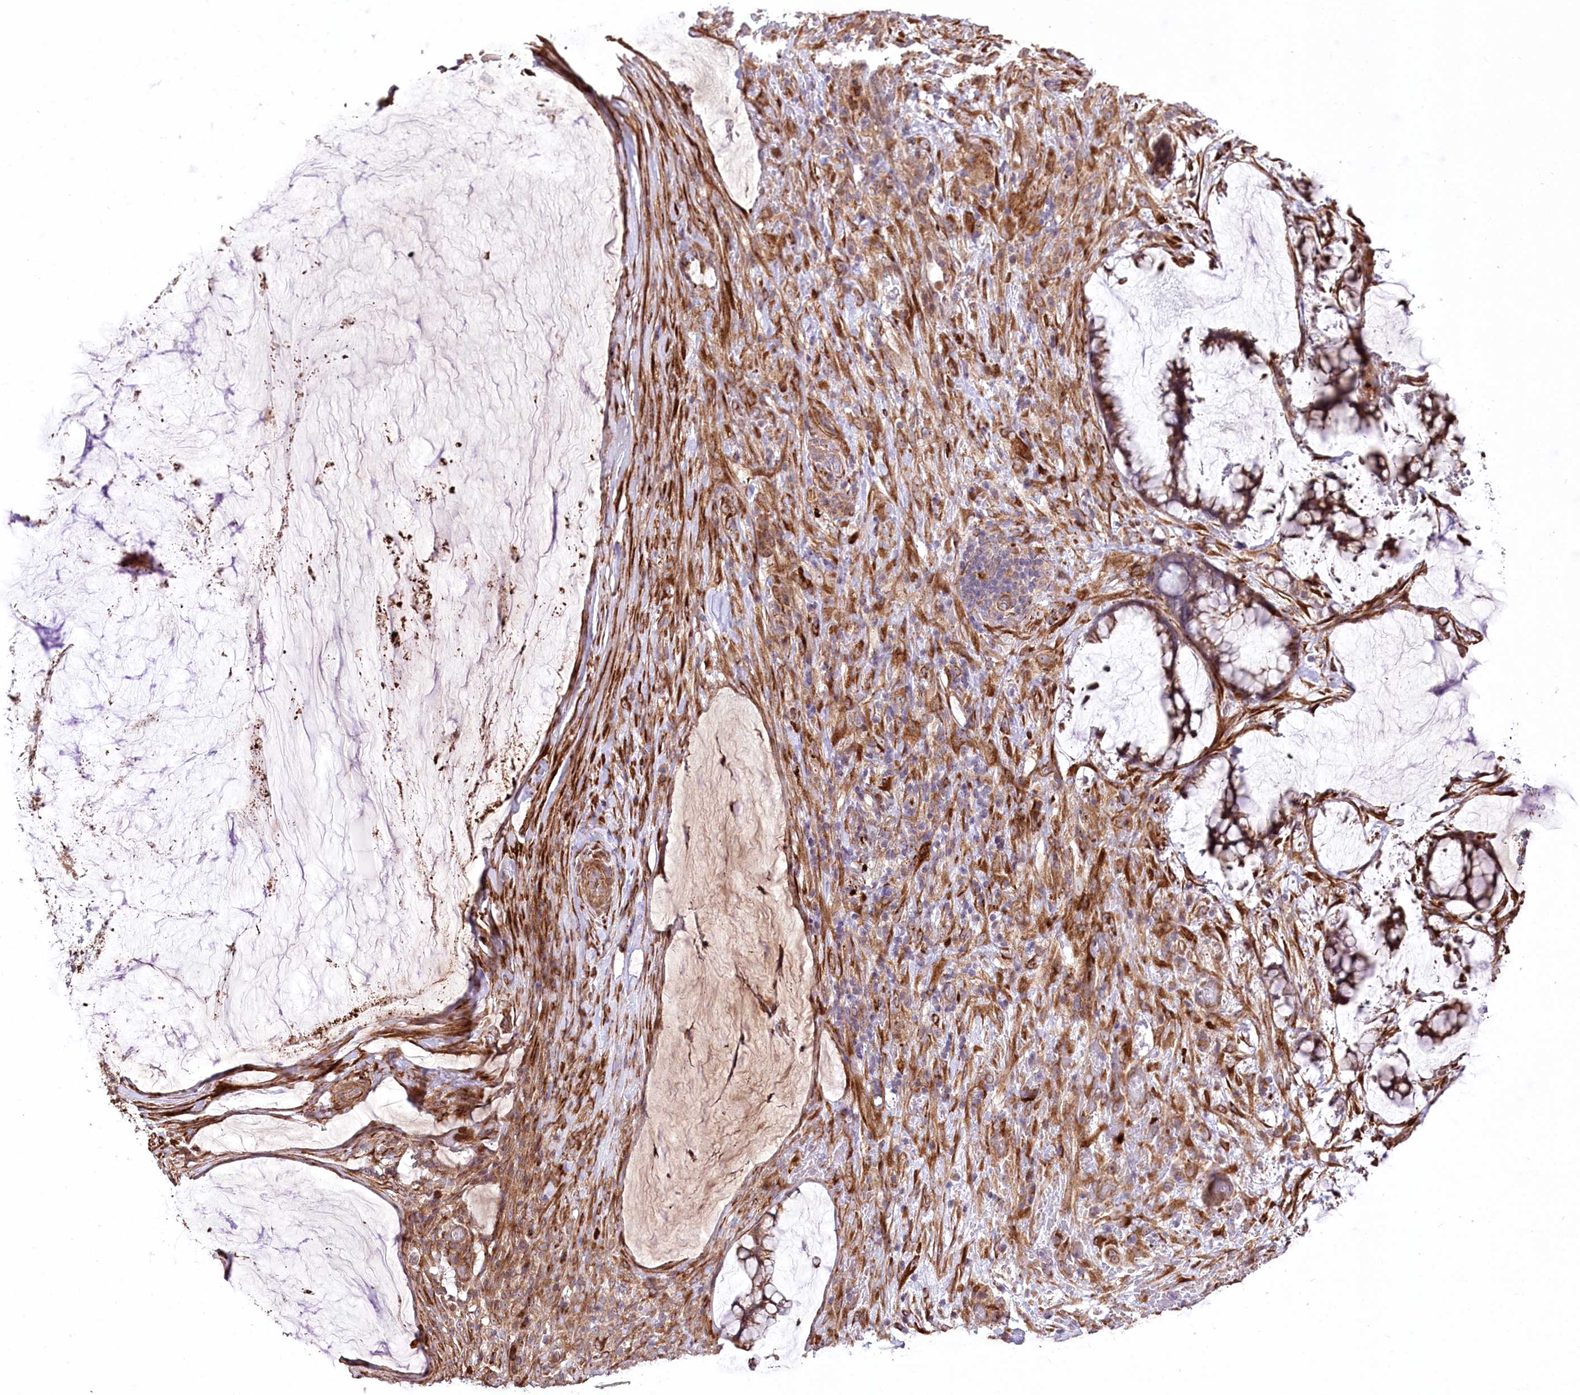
{"staining": {"intensity": "moderate", "quantity": ">75%", "location": "cytoplasmic/membranous"}, "tissue": "ovarian cancer", "cell_type": "Tumor cells", "image_type": "cancer", "snomed": [{"axis": "morphology", "description": "Cystadenocarcinoma, mucinous, NOS"}, {"axis": "topography", "description": "Ovary"}], "caption": "Immunohistochemistry micrograph of human ovarian cancer stained for a protein (brown), which demonstrates medium levels of moderate cytoplasmic/membranous expression in approximately >75% of tumor cells.", "gene": "RNF24", "patient": {"sex": "female", "age": 42}}